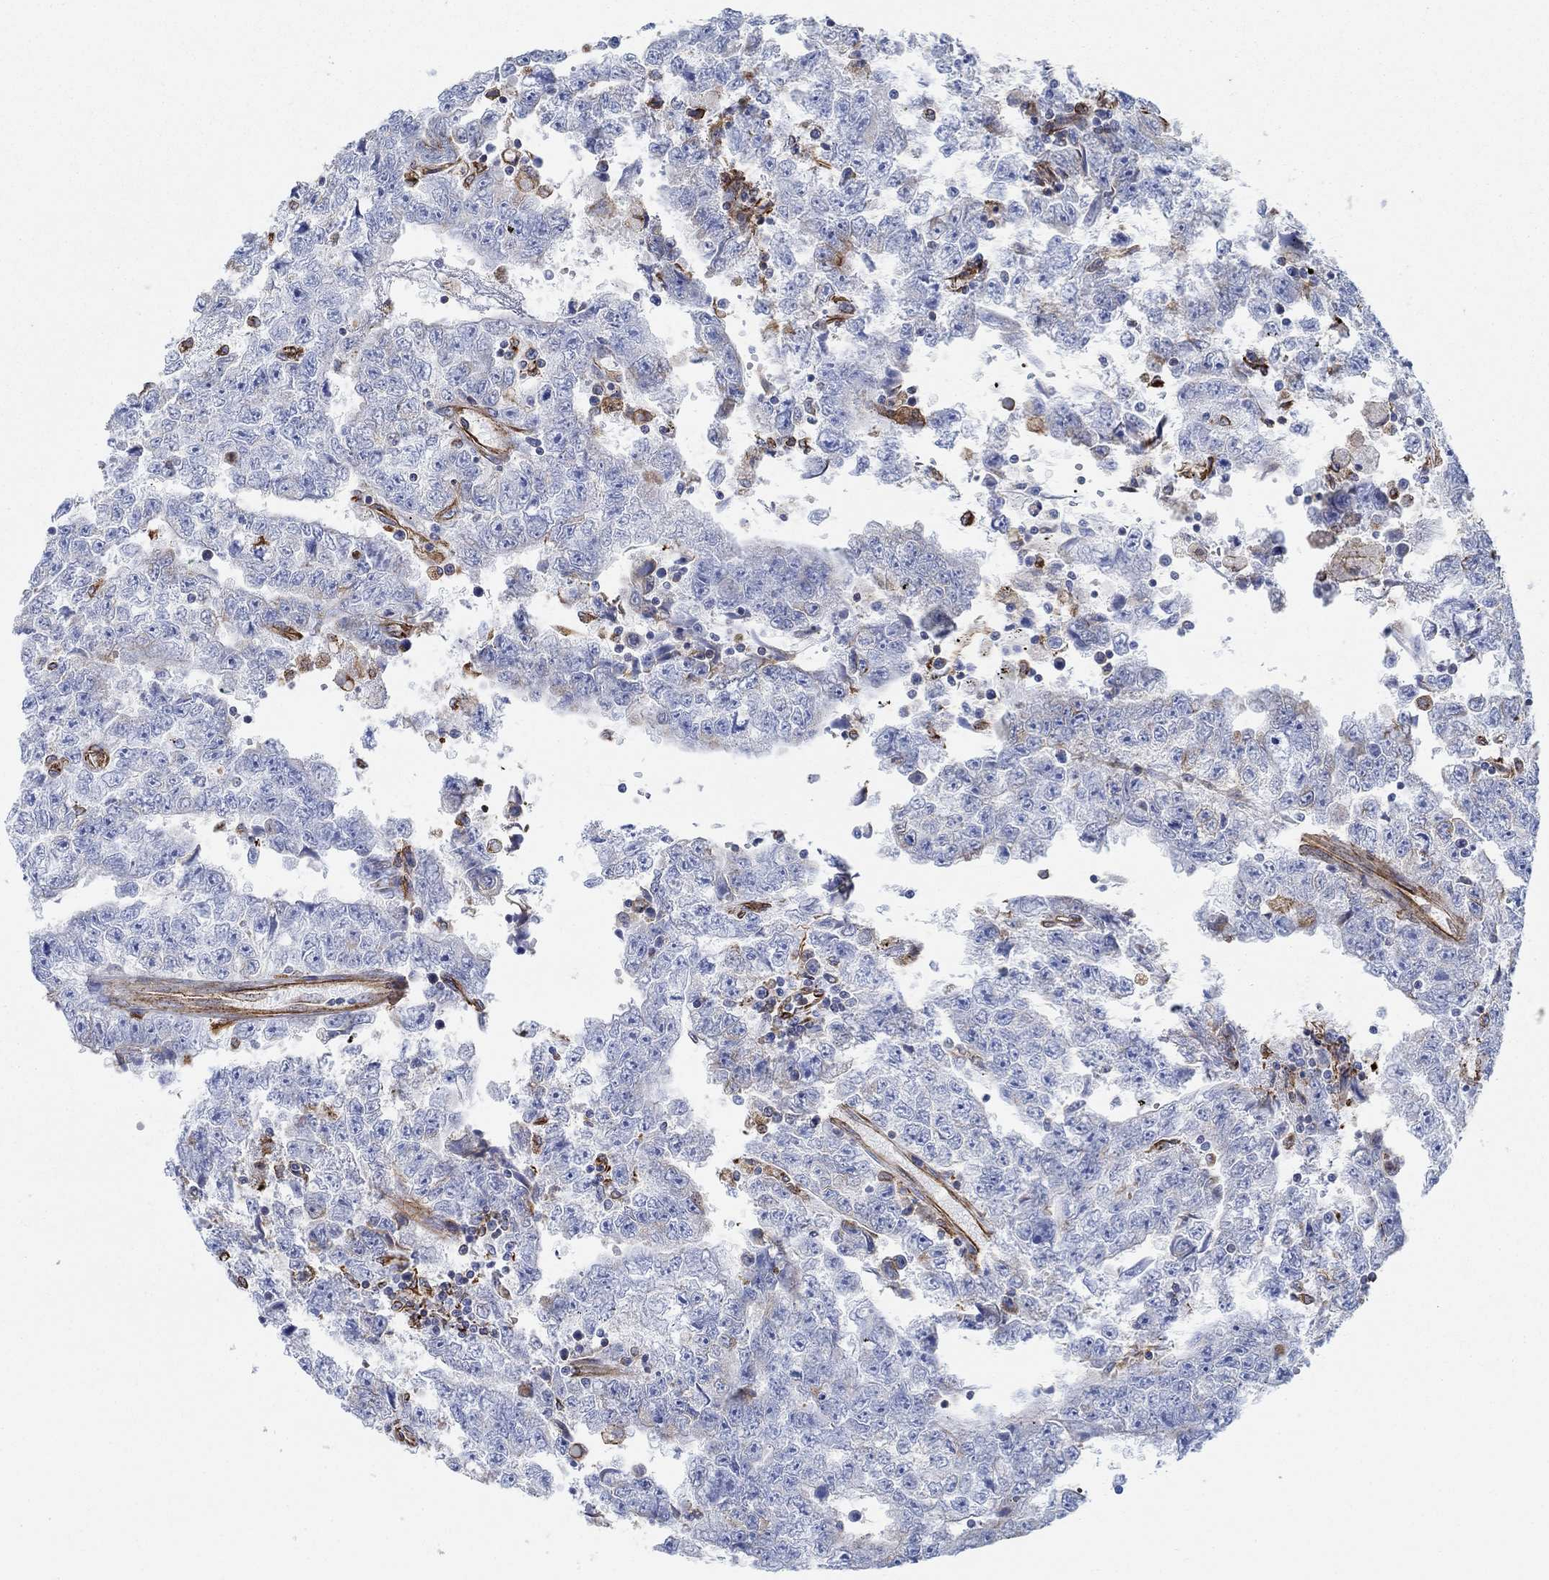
{"staining": {"intensity": "strong", "quantity": "<25%", "location": "cytoplasmic/membranous"}, "tissue": "testis cancer", "cell_type": "Tumor cells", "image_type": "cancer", "snomed": [{"axis": "morphology", "description": "Carcinoma, Embryonal, NOS"}, {"axis": "topography", "description": "Testis"}], "caption": "Testis embryonal carcinoma was stained to show a protein in brown. There is medium levels of strong cytoplasmic/membranous expression in approximately <25% of tumor cells.", "gene": "STC2", "patient": {"sex": "male", "age": 25}}